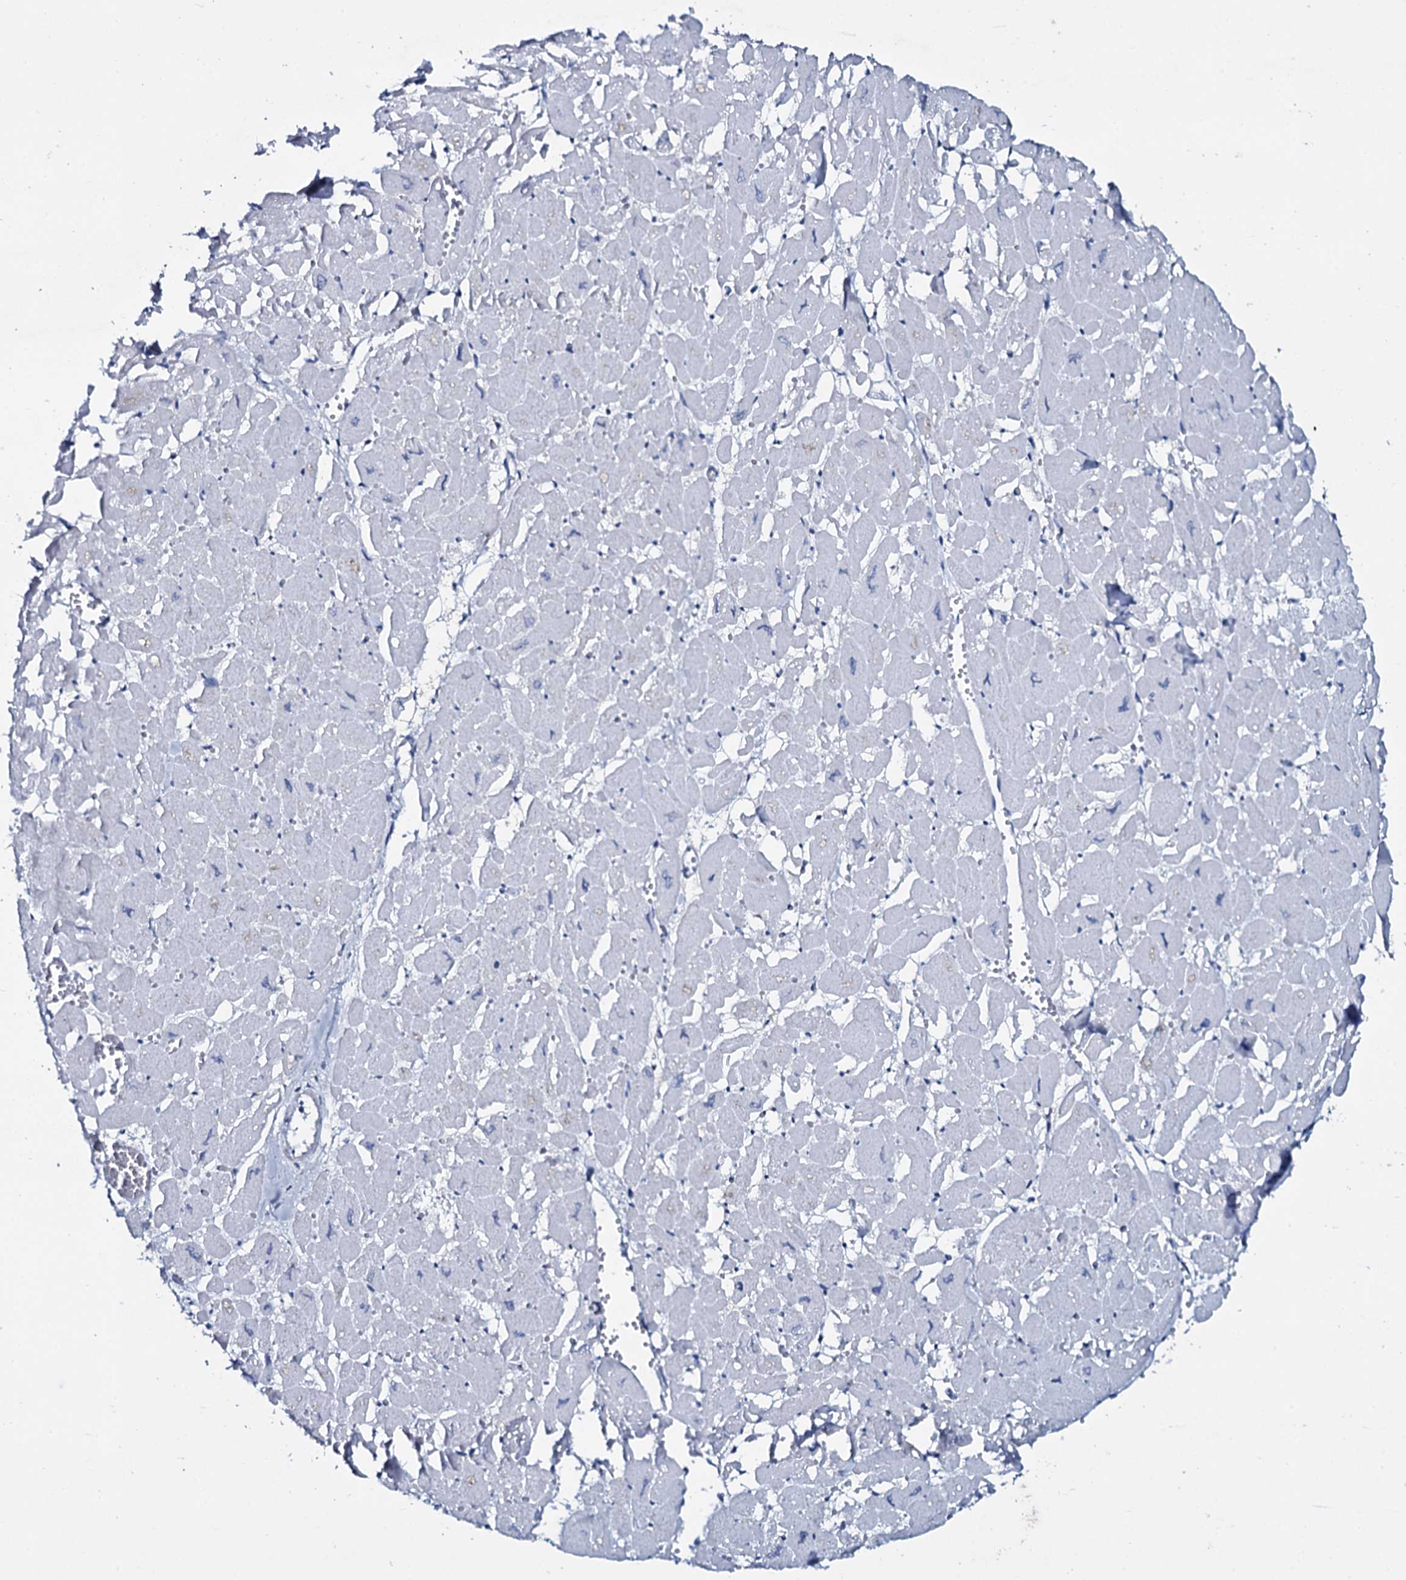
{"staining": {"intensity": "negative", "quantity": "none", "location": "none"}, "tissue": "heart muscle", "cell_type": "Cardiomyocytes", "image_type": "normal", "snomed": [{"axis": "morphology", "description": "Normal tissue, NOS"}, {"axis": "topography", "description": "Heart"}], "caption": "IHC image of normal human heart muscle stained for a protein (brown), which reveals no positivity in cardiomyocytes.", "gene": "SLC4A7", "patient": {"sex": "male", "age": 54}}